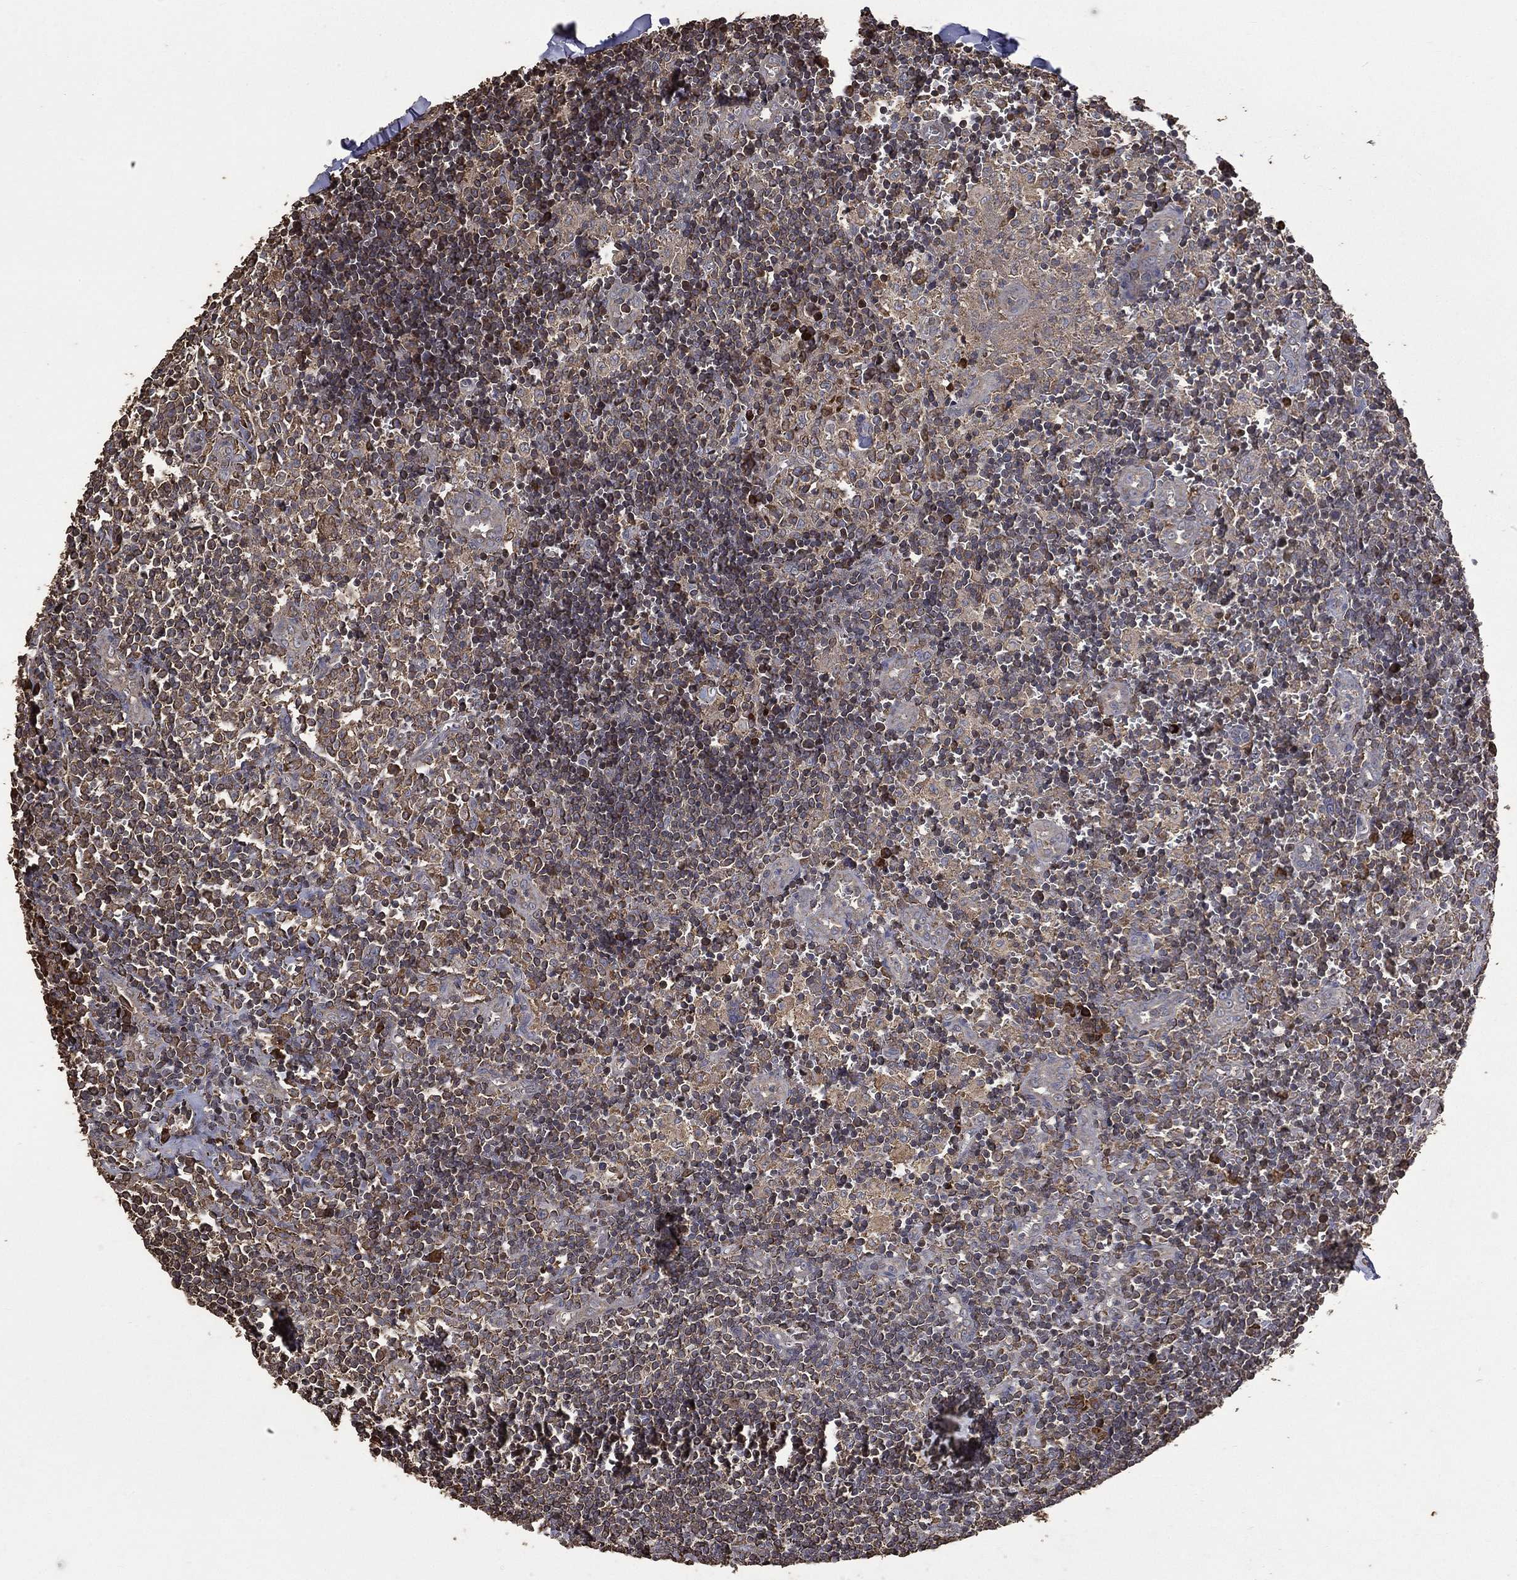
{"staining": {"intensity": "strong", "quantity": "<25%", "location": "cytoplasmic/membranous"}, "tissue": "lymph node", "cell_type": "Non-germinal center cells", "image_type": "normal", "snomed": [{"axis": "morphology", "description": "Normal tissue, NOS"}, {"axis": "topography", "description": "Lymph node"}, {"axis": "topography", "description": "Salivary gland"}], "caption": "Lymph node stained with a brown dye exhibits strong cytoplasmic/membranous positive positivity in approximately <25% of non-germinal center cells.", "gene": "METTL27", "patient": {"sex": "male", "age": 78}}